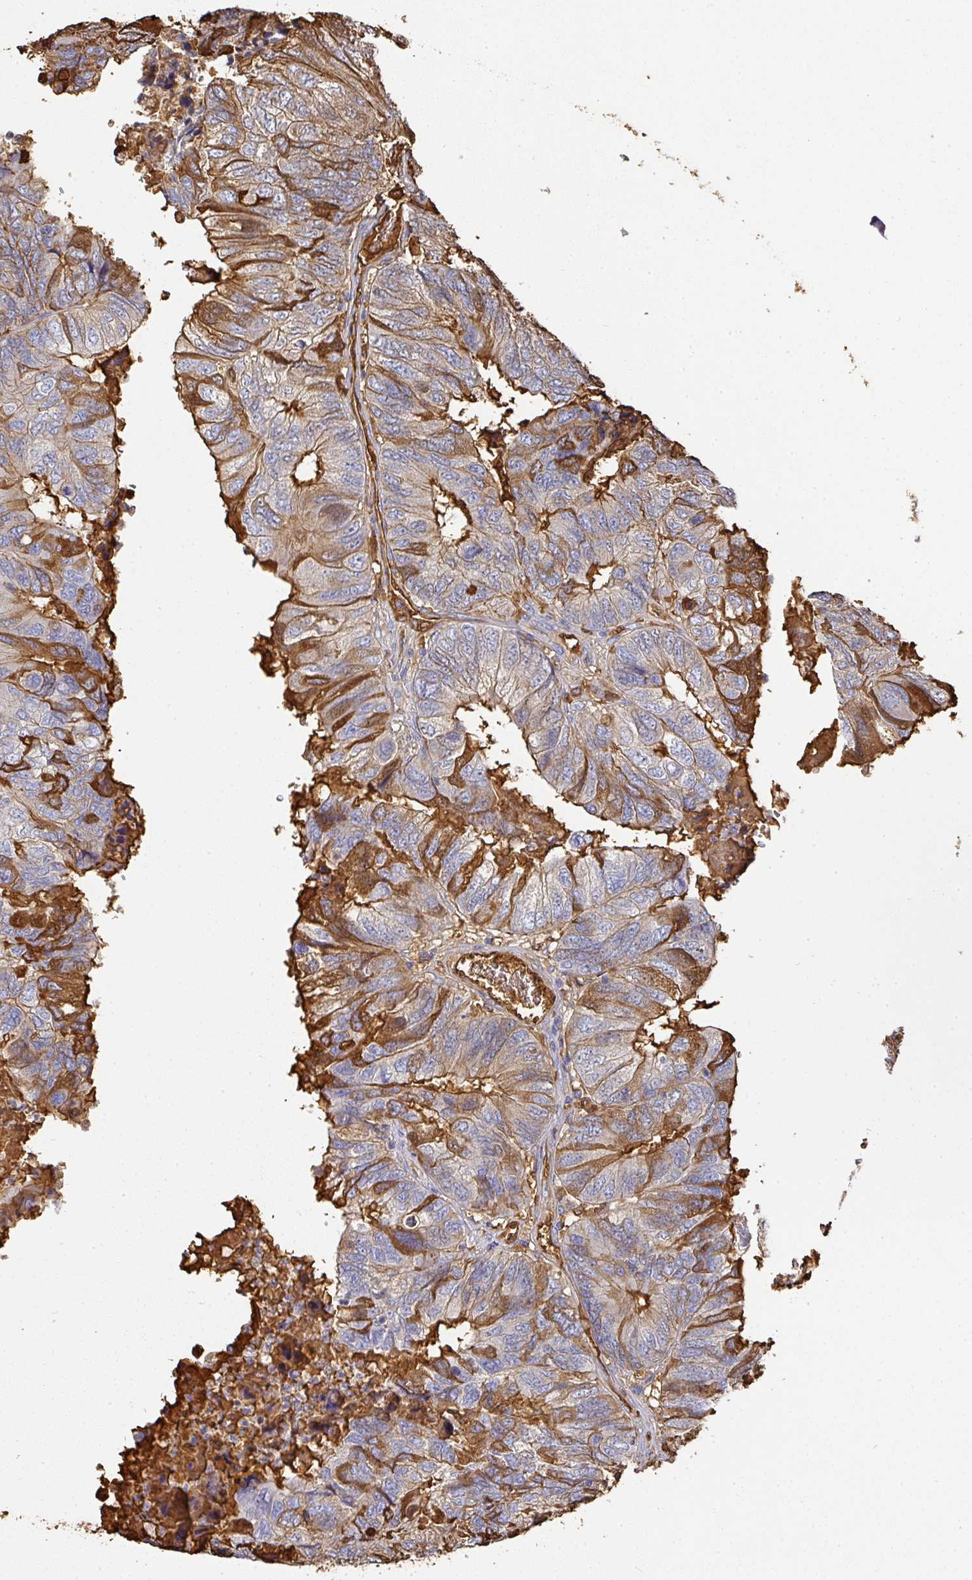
{"staining": {"intensity": "moderate", "quantity": "25%-75%", "location": "cytoplasmic/membranous"}, "tissue": "colorectal cancer", "cell_type": "Tumor cells", "image_type": "cancer", "snomed": [{"axis": "morphology", "description": "Adenocarcinoma, NOS"}, {"axis": "topography", "description": "Colon"}], "caption": "A brown stain labels moderate cytoplasmic/membranous expression of a protein in human colorectal cancer (adenocarcinoma) tumor cells.", "gene": "ALB", "patient": {"sex": "female", "age": 67}}